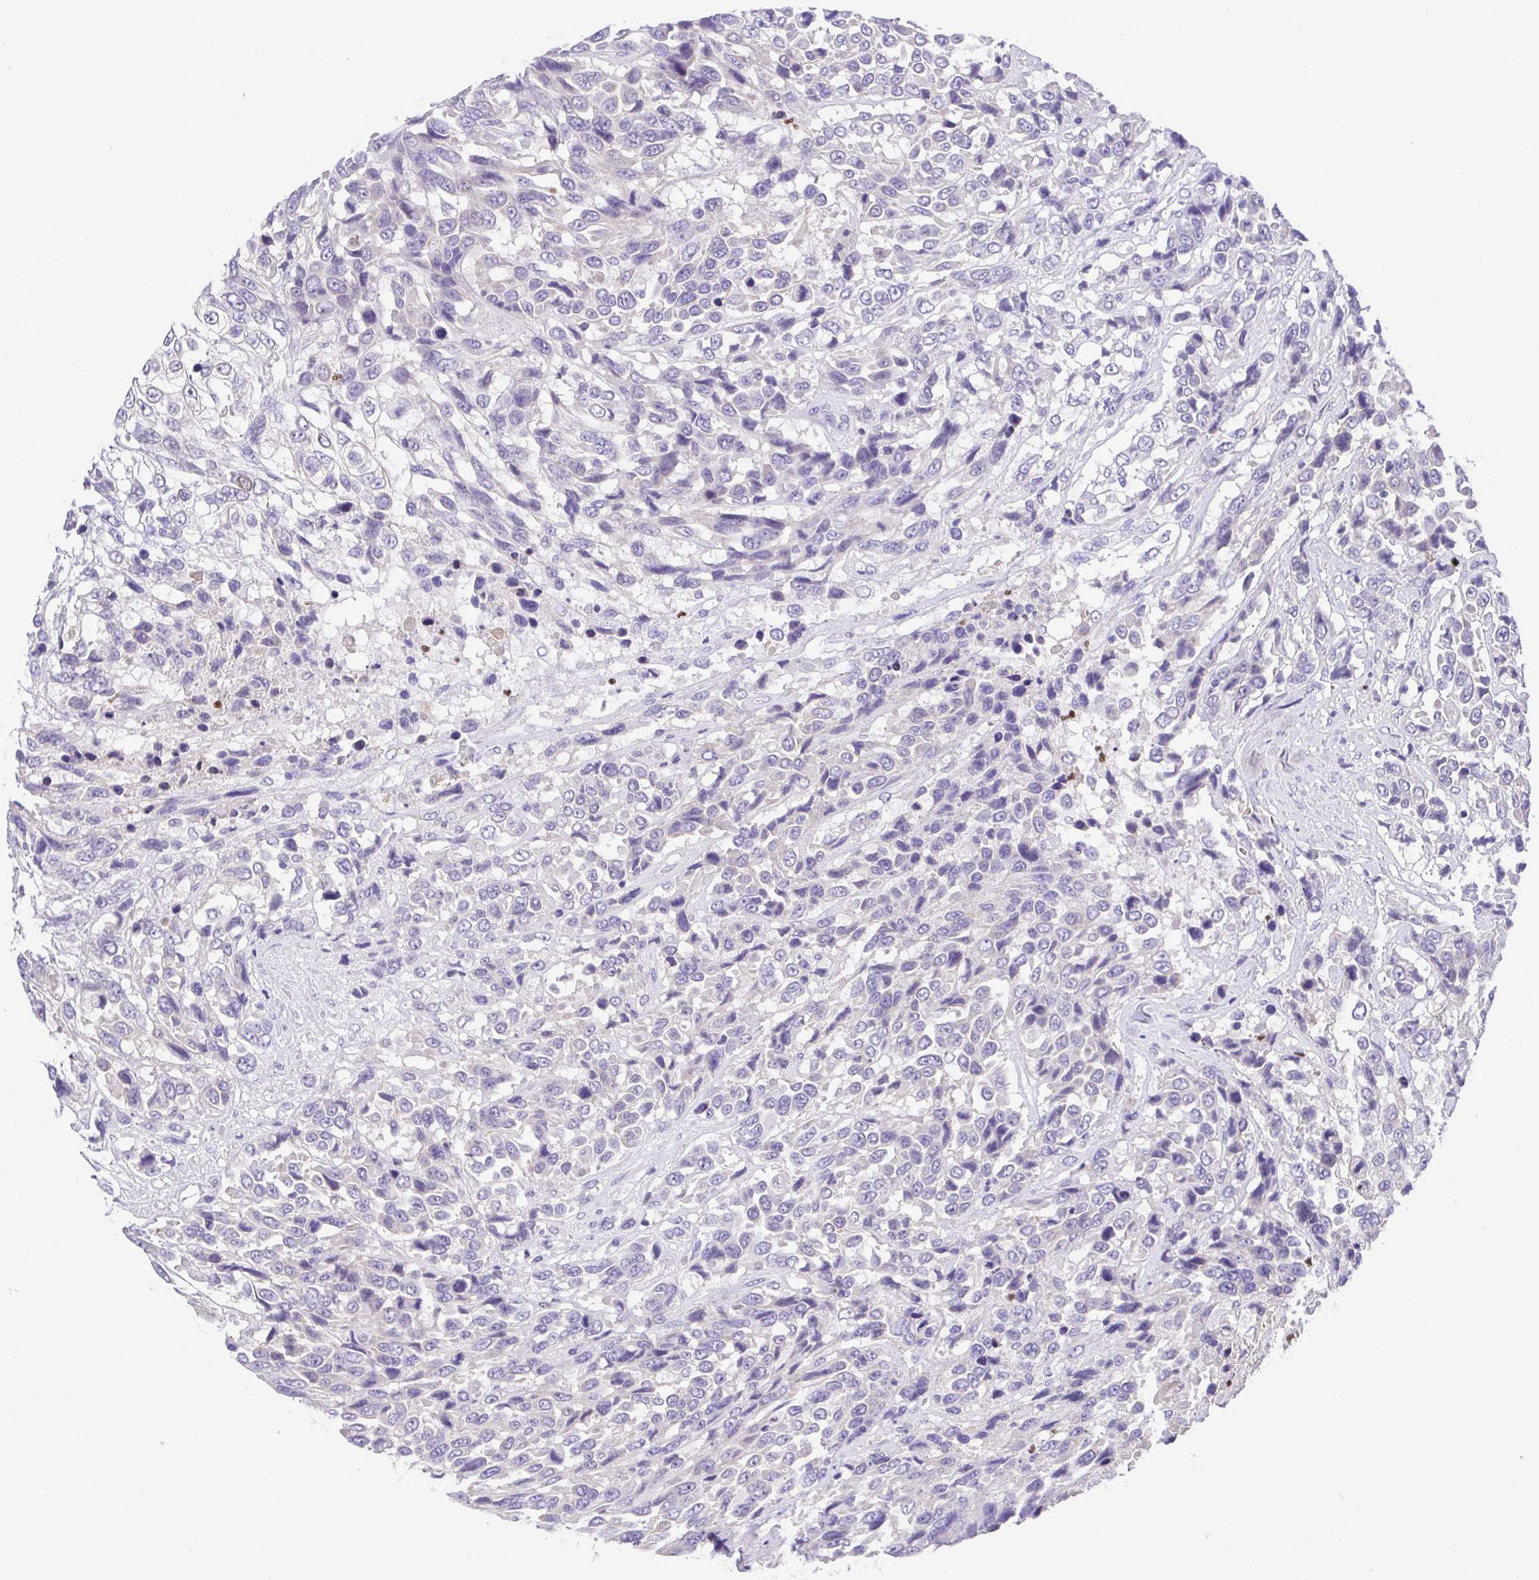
{"staining": {"intensity": "negative", "quantity": "none", "location": "none"}, "tissue": "urothelial cancer", "cell_type": "Tumor cells", "image_type": "cancer", "snomed": [{"axis": "morphology", "description": "Urothelial carcinoma, High grade"}, {"axis": "topography", "description": "Urinary bladder"}], "caption": "DAB (3,3'-diaminobenzidine) immunohistochemical staining of high-grade urothelial carcinoma shows no significant staining in tumor cells.", "gene": "SPATA4", "patient": {"sex": "female", "age": 70}}